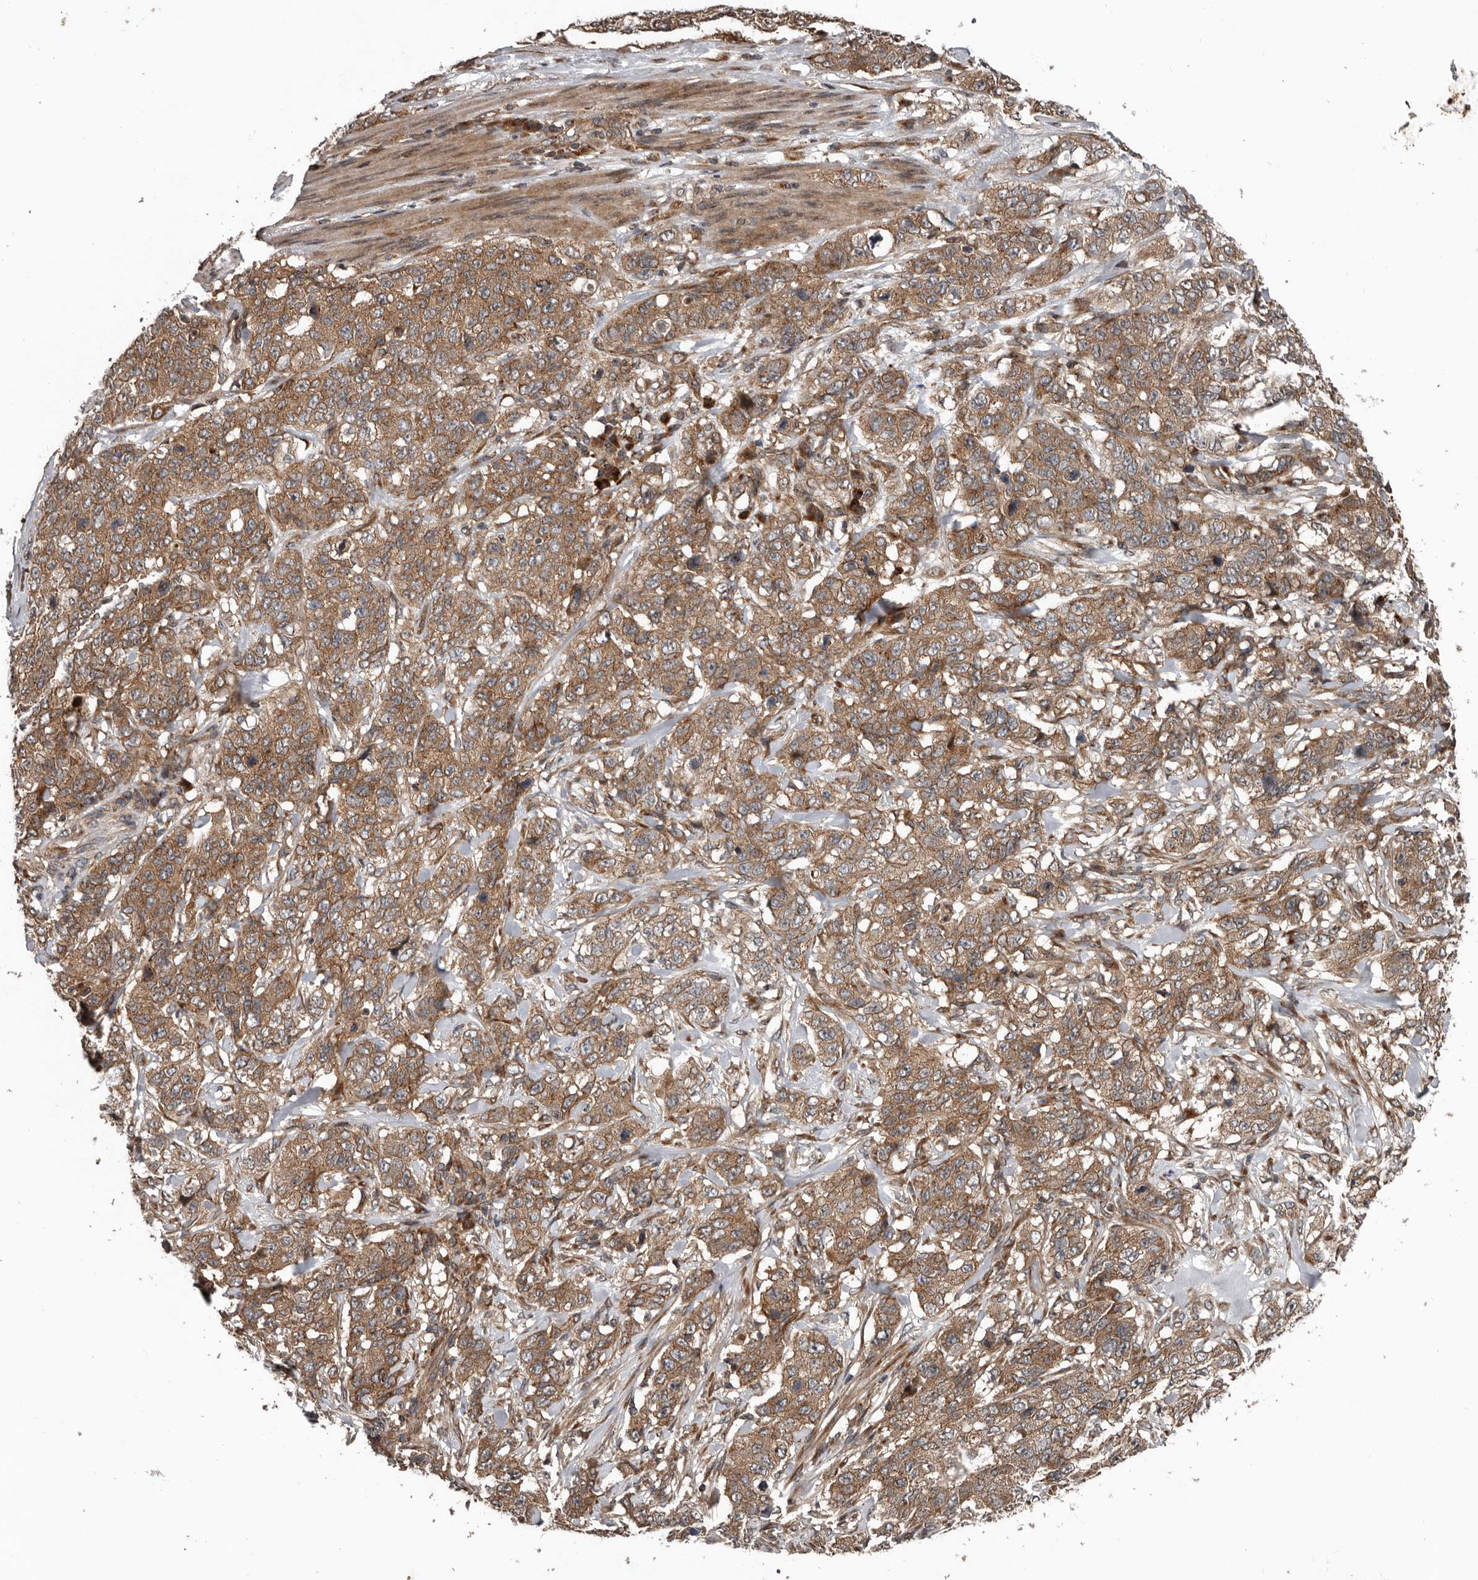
{"staining": {"intensity": "moderate", "quantity": ">75%", "location": "cytoplasmic/membranous"}, "tissue": "stomach cancer", "cell_type": "Tumor cells", "image_type": "cancer", "snomed": [{"axis": "morphology", "description": "Adenocarcinoma, NOS"}, {"axis": "topography", "description": "Stomach"}], "caption": "This photomicrograph exhibits immunohistochemistry staining of human stomach adenocarcinoma, with medium moderate cytoplasmic/membranous expression in about >75% of tumor cells.", "gene": "CCDC190", "patient": {"sex": "male", "age": 48}}